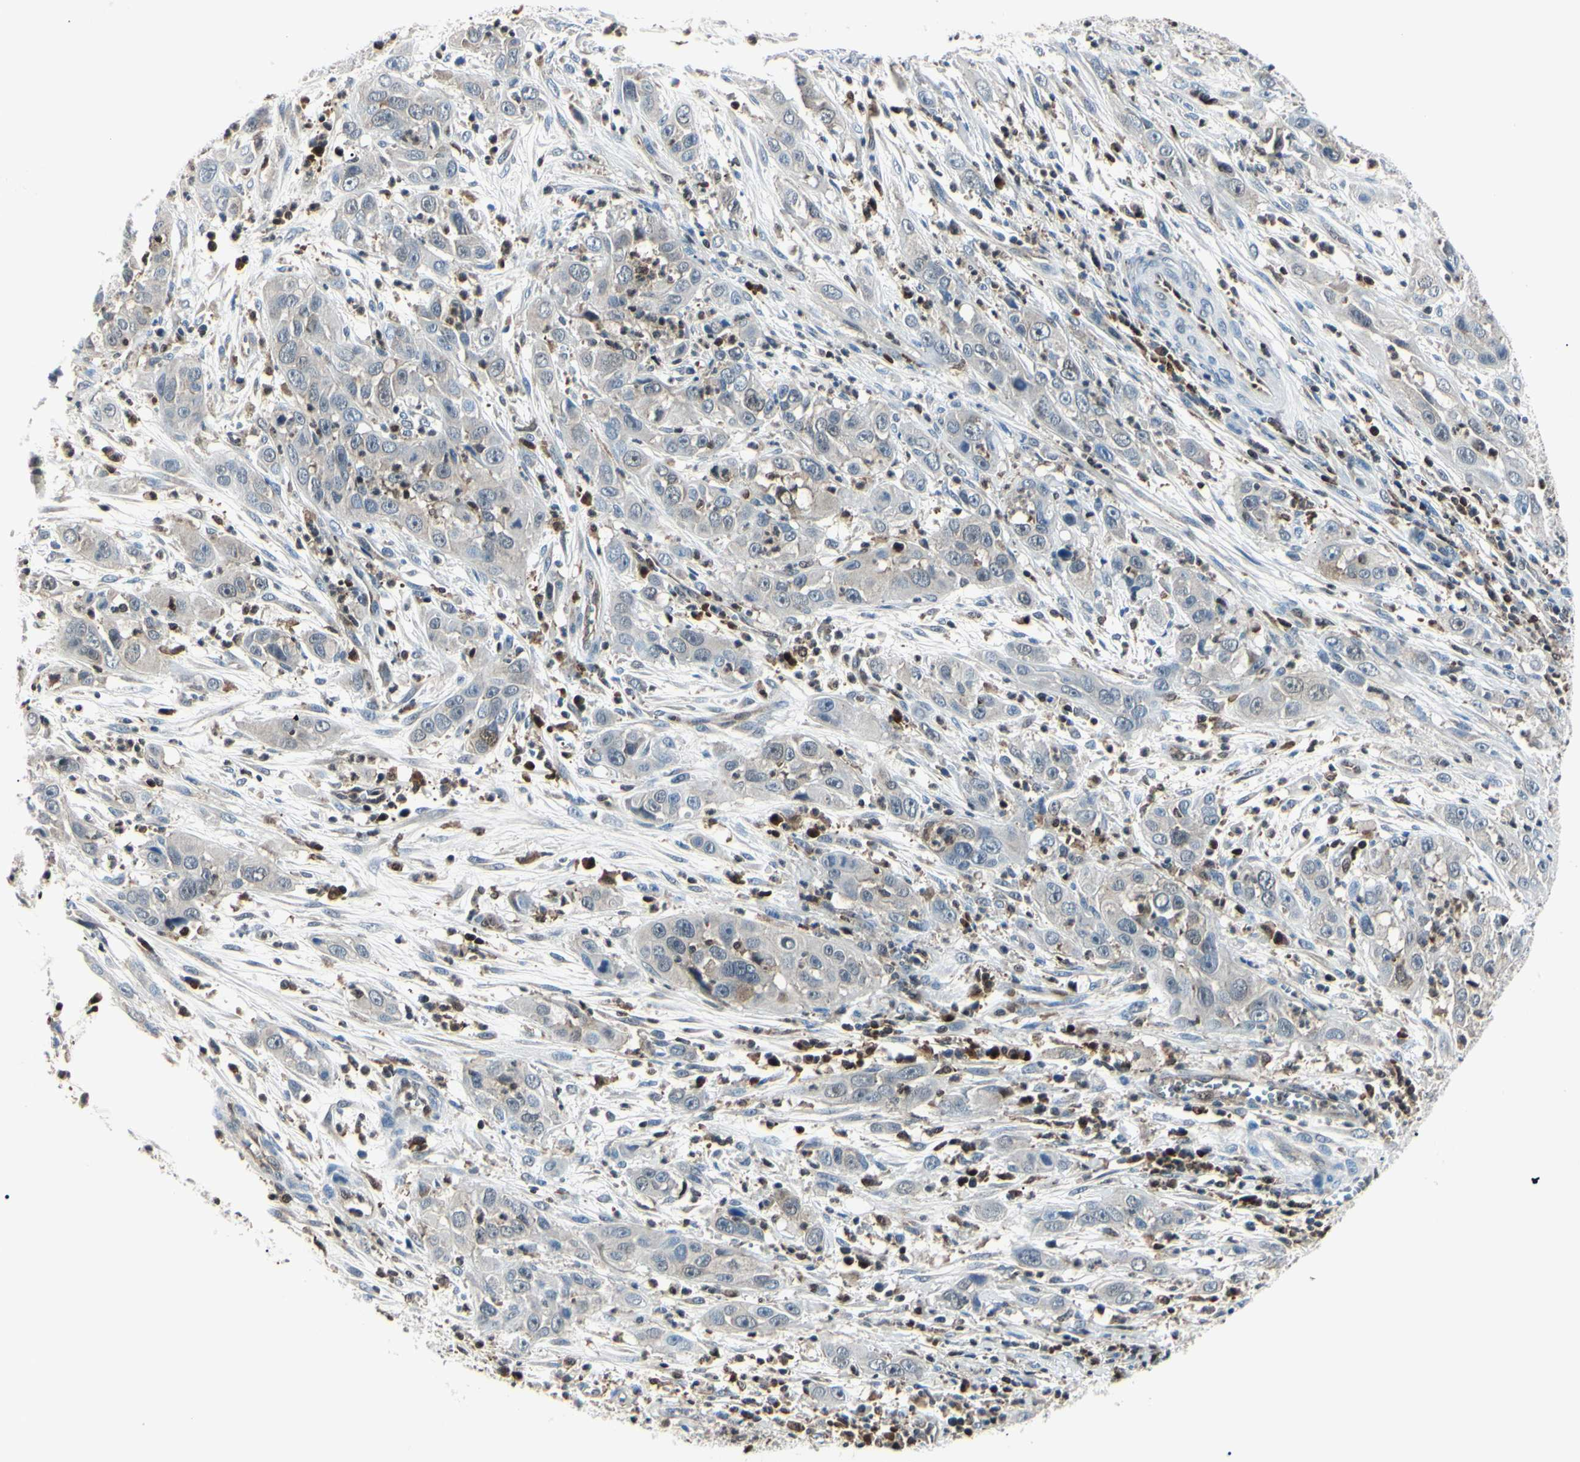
{"staining": {"intensity": "moderate", "quantity": "<25%", "location": "cytoplasmic/membranous,nuclear"}, "tissue": "cervical cancer", "cell_type": "Tumor cells", "image_type": "cancer", "snomed": [{"axis": "morphology", "description": "Squamous cell carcinoma, NOS"}, {"axis": "topography", "description": "Cervix"}], "caption": "Cervical cancer was stained to show a protein in brown. There is low levels of moderate cytoplasmic/membranous and nuclear expression in about <25% of tumor cells.", "gene": "PGK1", "patient": {"sex": "female", "age": 32}}